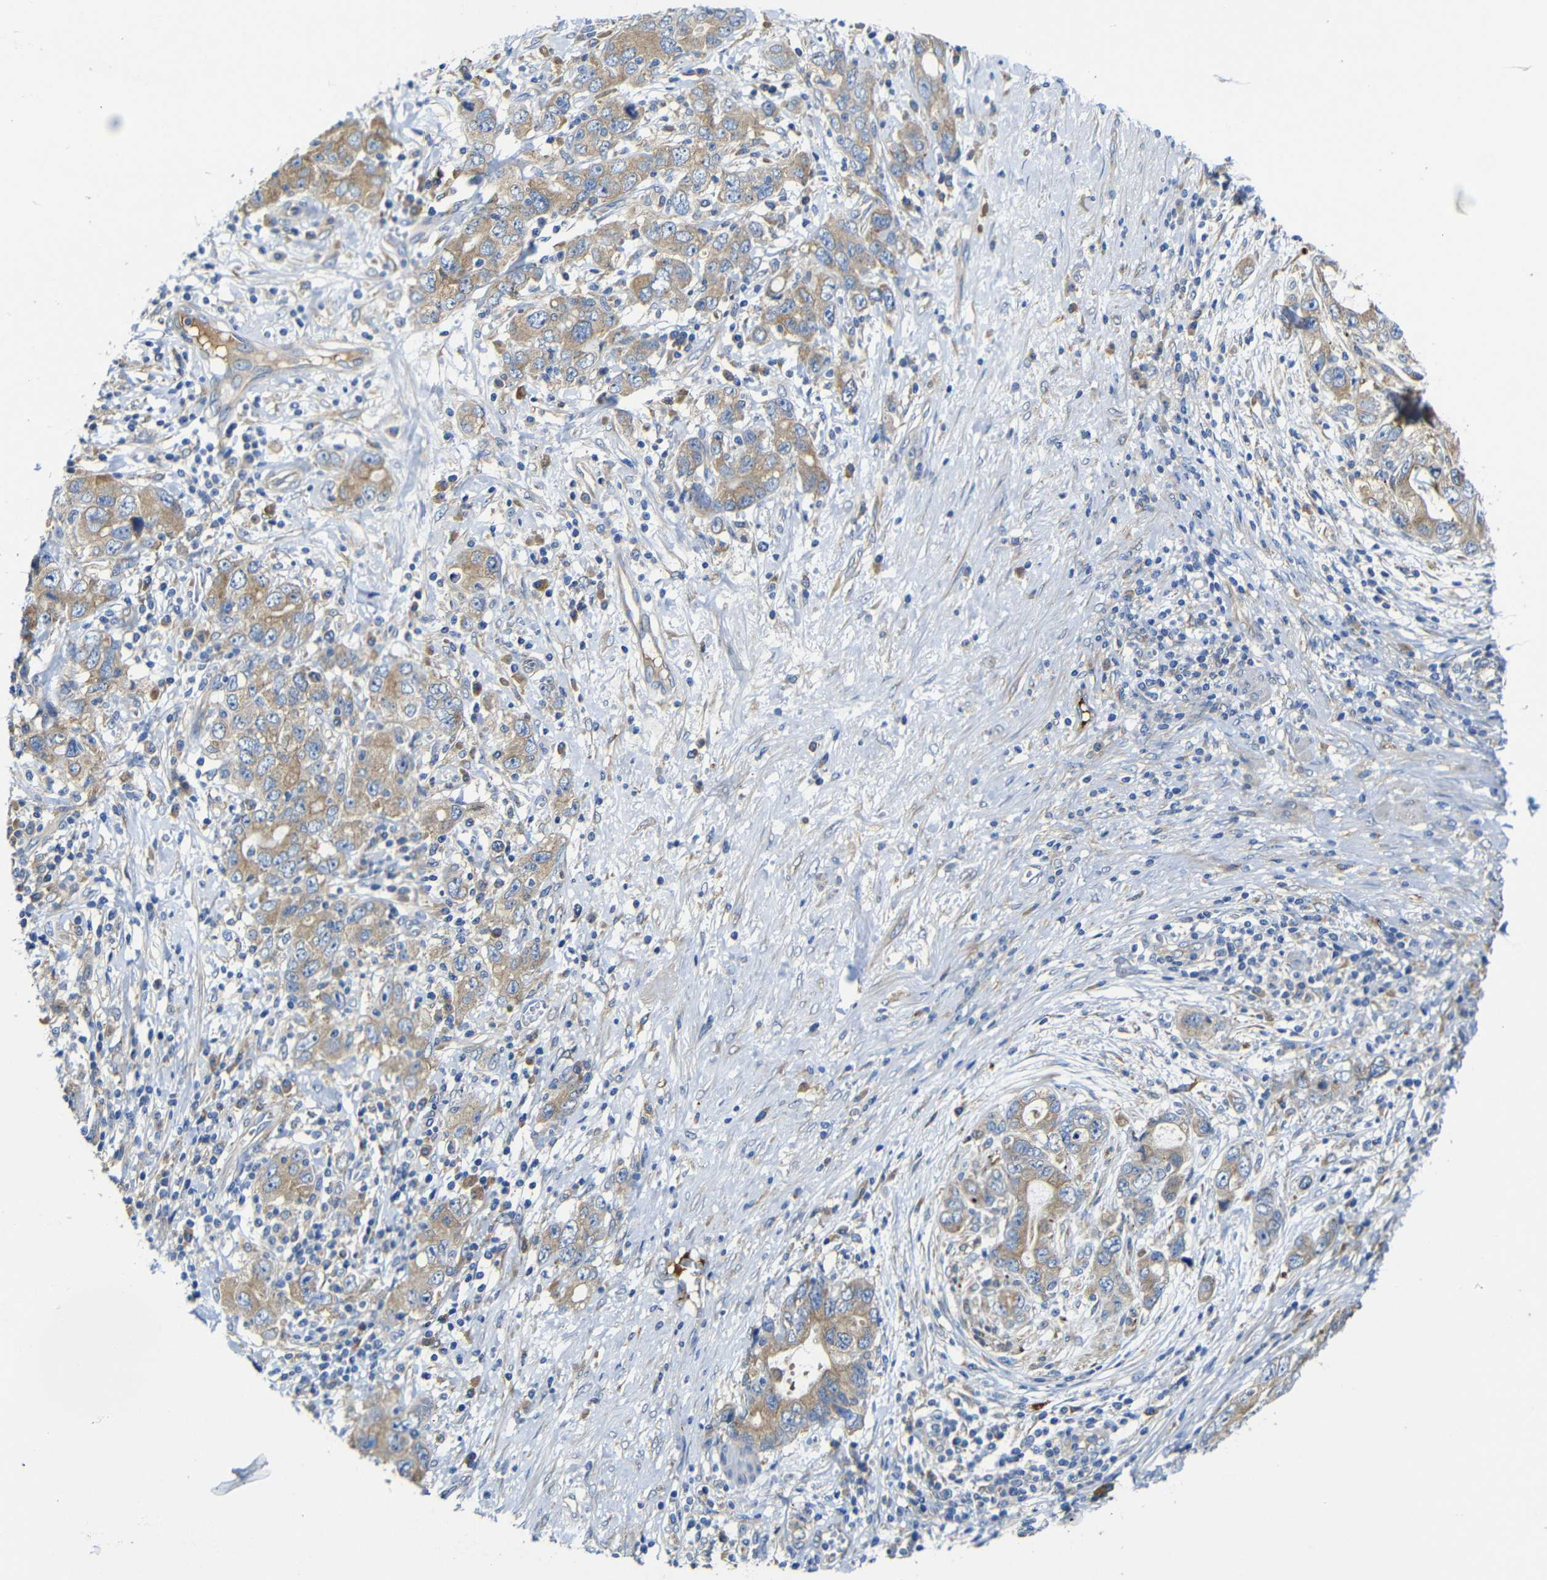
{"staining": {"intensity": "weak", "quantity": ">75%", "location": "cytoplasmic/membranous"}, "tissue": "stomach cancer", "cell_type": "Tumor cells", "image_type": "cancer", "snomed": [{"axis": "morphology", "description": "Adenocarcinoma, NOS"}, {"axis": "topography", "description": "Stomach, lower"}], "caption": "Weak cytoplasmic/membranous expression is appreciated in approximately >75% of tumor cells in stomach cancer.", "gene": "CLCC1", "patient": {"sex": "female", "age": 93}}